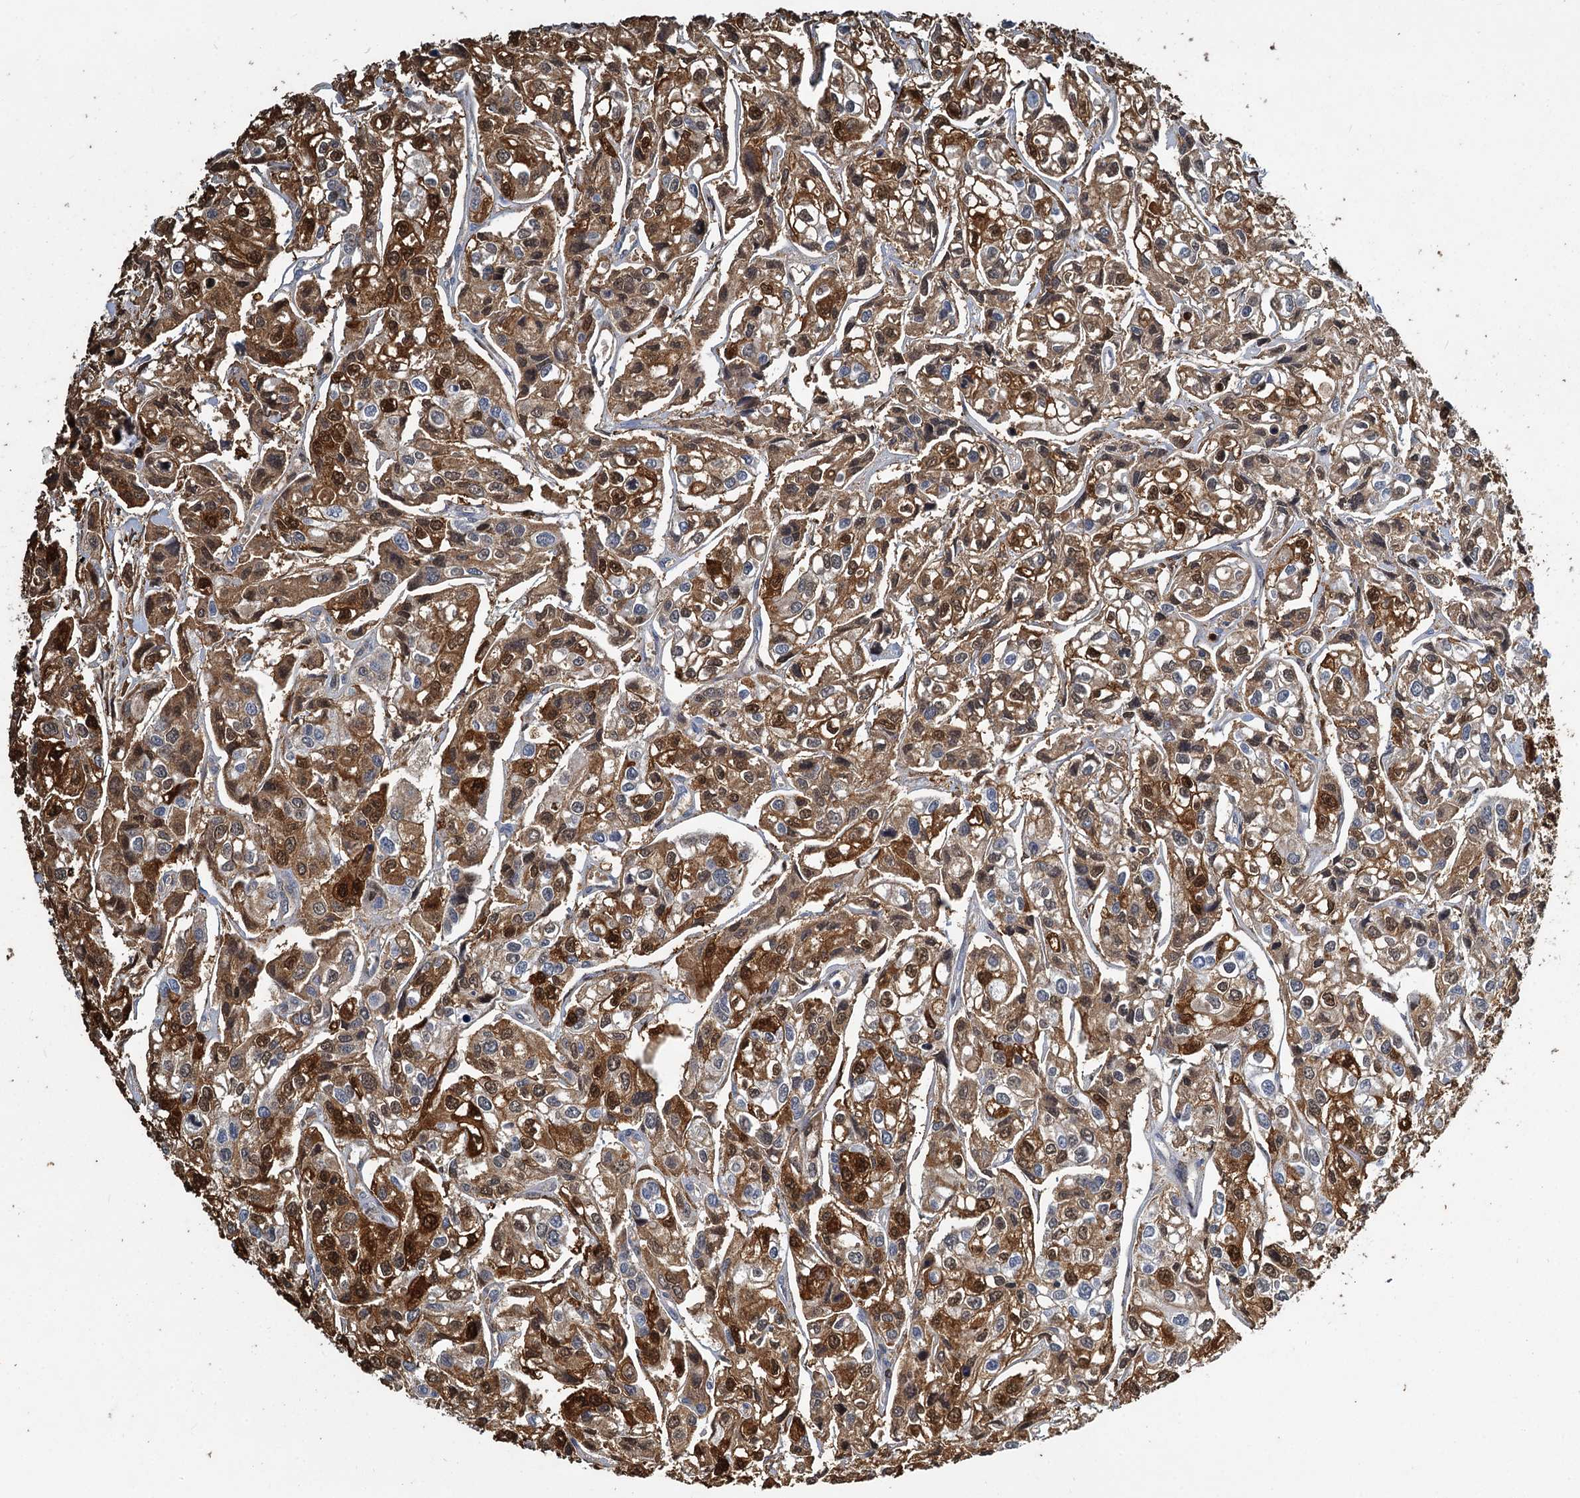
{"staining": {"intensity": "strong", "quantity": ">75%", "location": "cytoplasmic/membranous,nuclear"}, "tissue": "urothelial cancer", "cell_type": "Tumor cells", "image_type": "cancer", "snomed": [{"axis": "morphology", "description": "Urothelial carcinoma, High grade"}, {"axis": "topography", "description": "Urinary bladder"}], "caption": "Urothelial cancer was stained to show a protein in brown. There is high levels of strong cytoplasmic/membranous and nuclear positivity in approximately >75% of tumor cells.", "gene": "S100A6", "patient": {"sex": "male", "age": 67}}